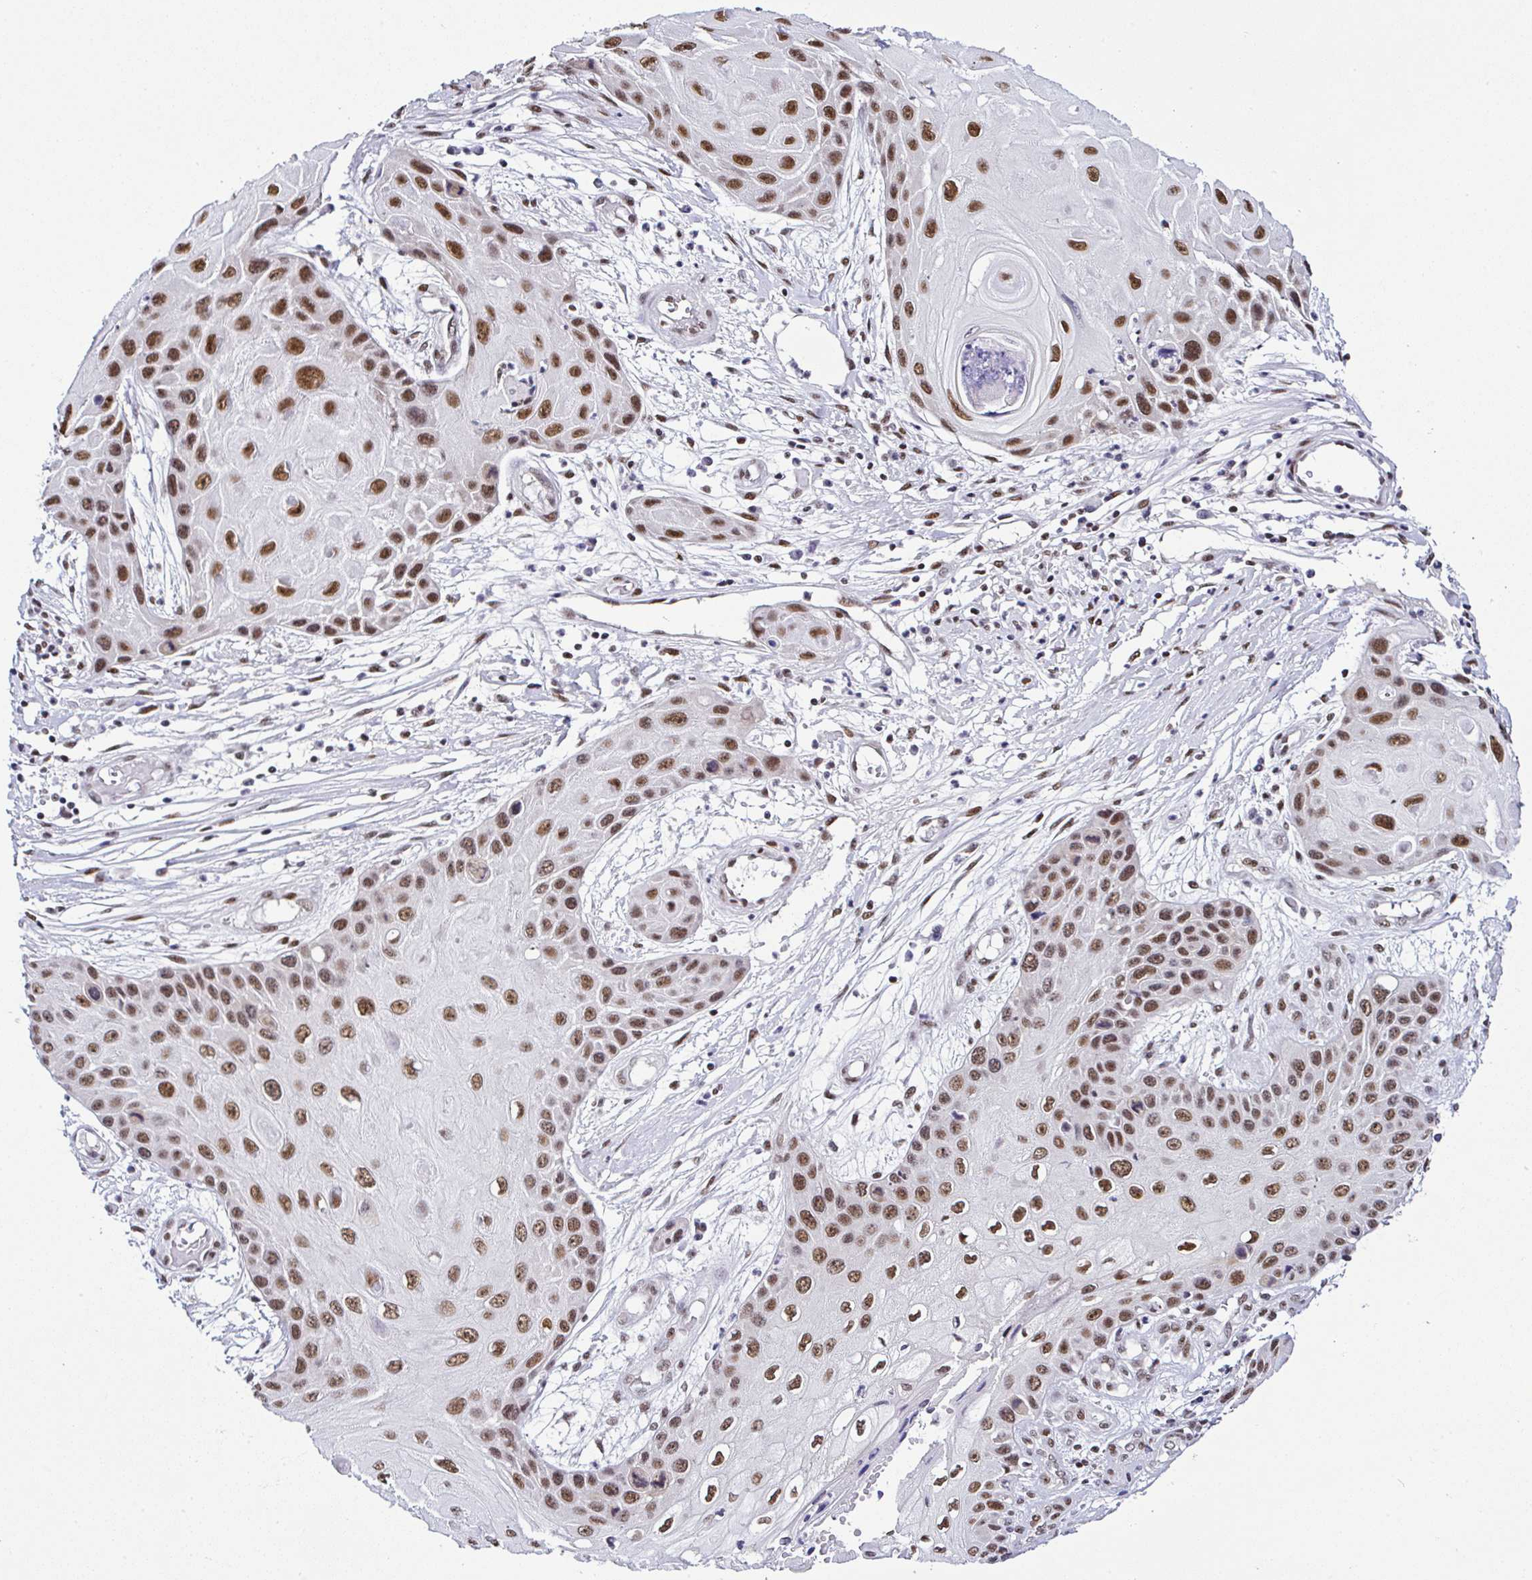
{"staining": {"intensity": "strong", "quantity": ">75%", "location": "nuclear"}, "tissue": "skin cancer", "cell_type": "Tumor cells", "image_type": "cancer", "snomed": [{"axis": "morphology", "description": "Squamous cell carcinoma, NOS"}, {"axis": "topography", "description": "Skin"}, {"axis": "topography", "description": "Vulva"}], "caption": "This photomicrograph shows immunohistochemistry staining of human skin squamous cell carcinoma, with high strong nuclear expression in approximately >75% of tumor cells.", "gene": "DR1", "patient": {"sex": "female", "age": 44}}